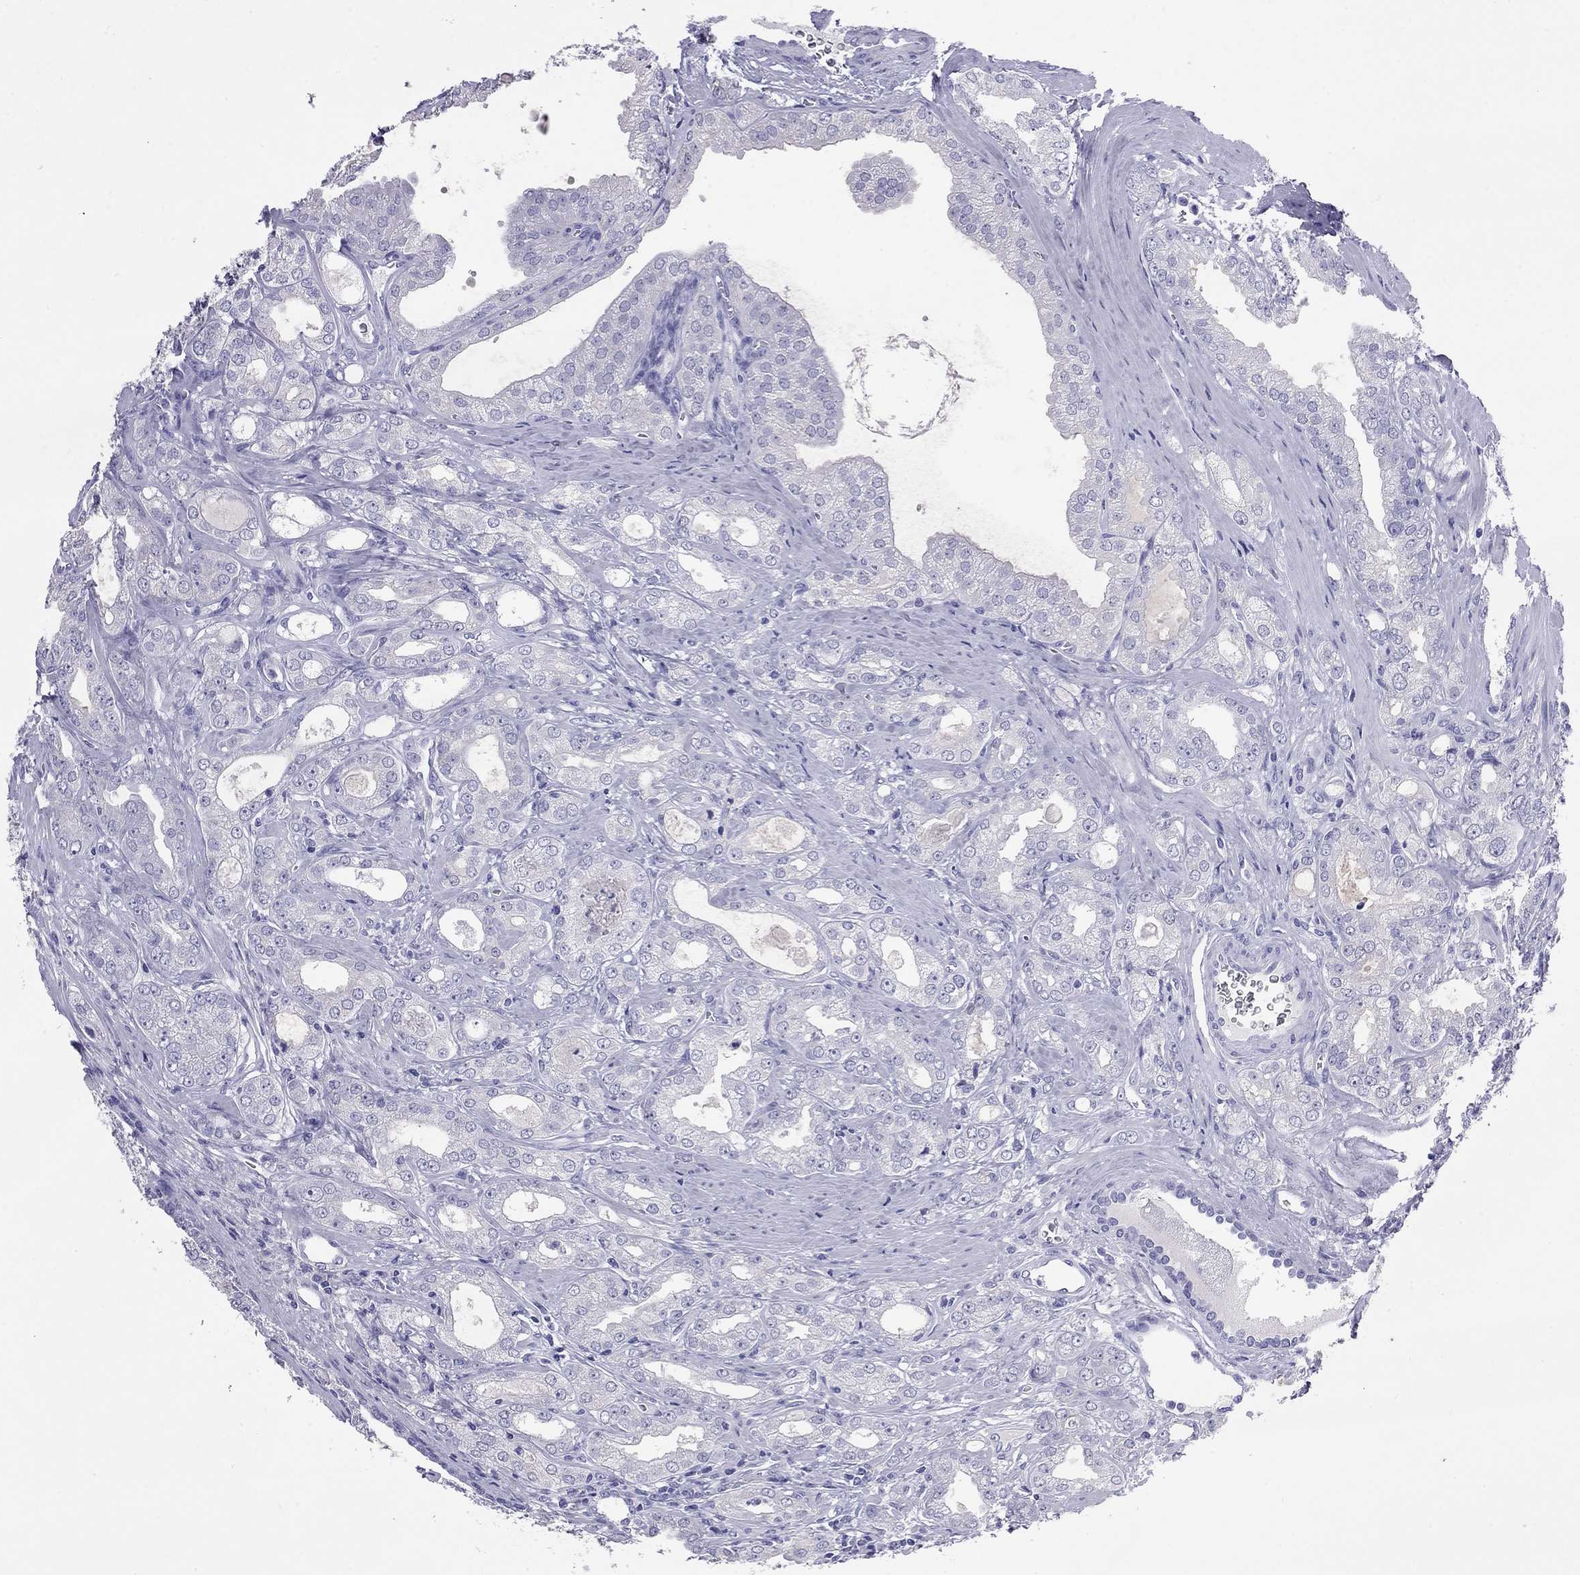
{"staining": {"intensity": "negative", "quantity": "none", "location": "none"}, "tissue": "prostate cancer", "cell_type": "Tumor cells", "image_type": "cancer", "snomed": [{"axis": "morphology", "description": "Adenocarcinoma, NOS"}, {"axis": "morphology", "description": "Adenocarcinoma, High grade"}, {"axis": "topography", "description": "Prostate"}], "caption": "Protein analysis of prostate cancer shows no significant staining in tumor cells.", "gene": "ODF4", "patient": {"sex": "male", "age": 70}}